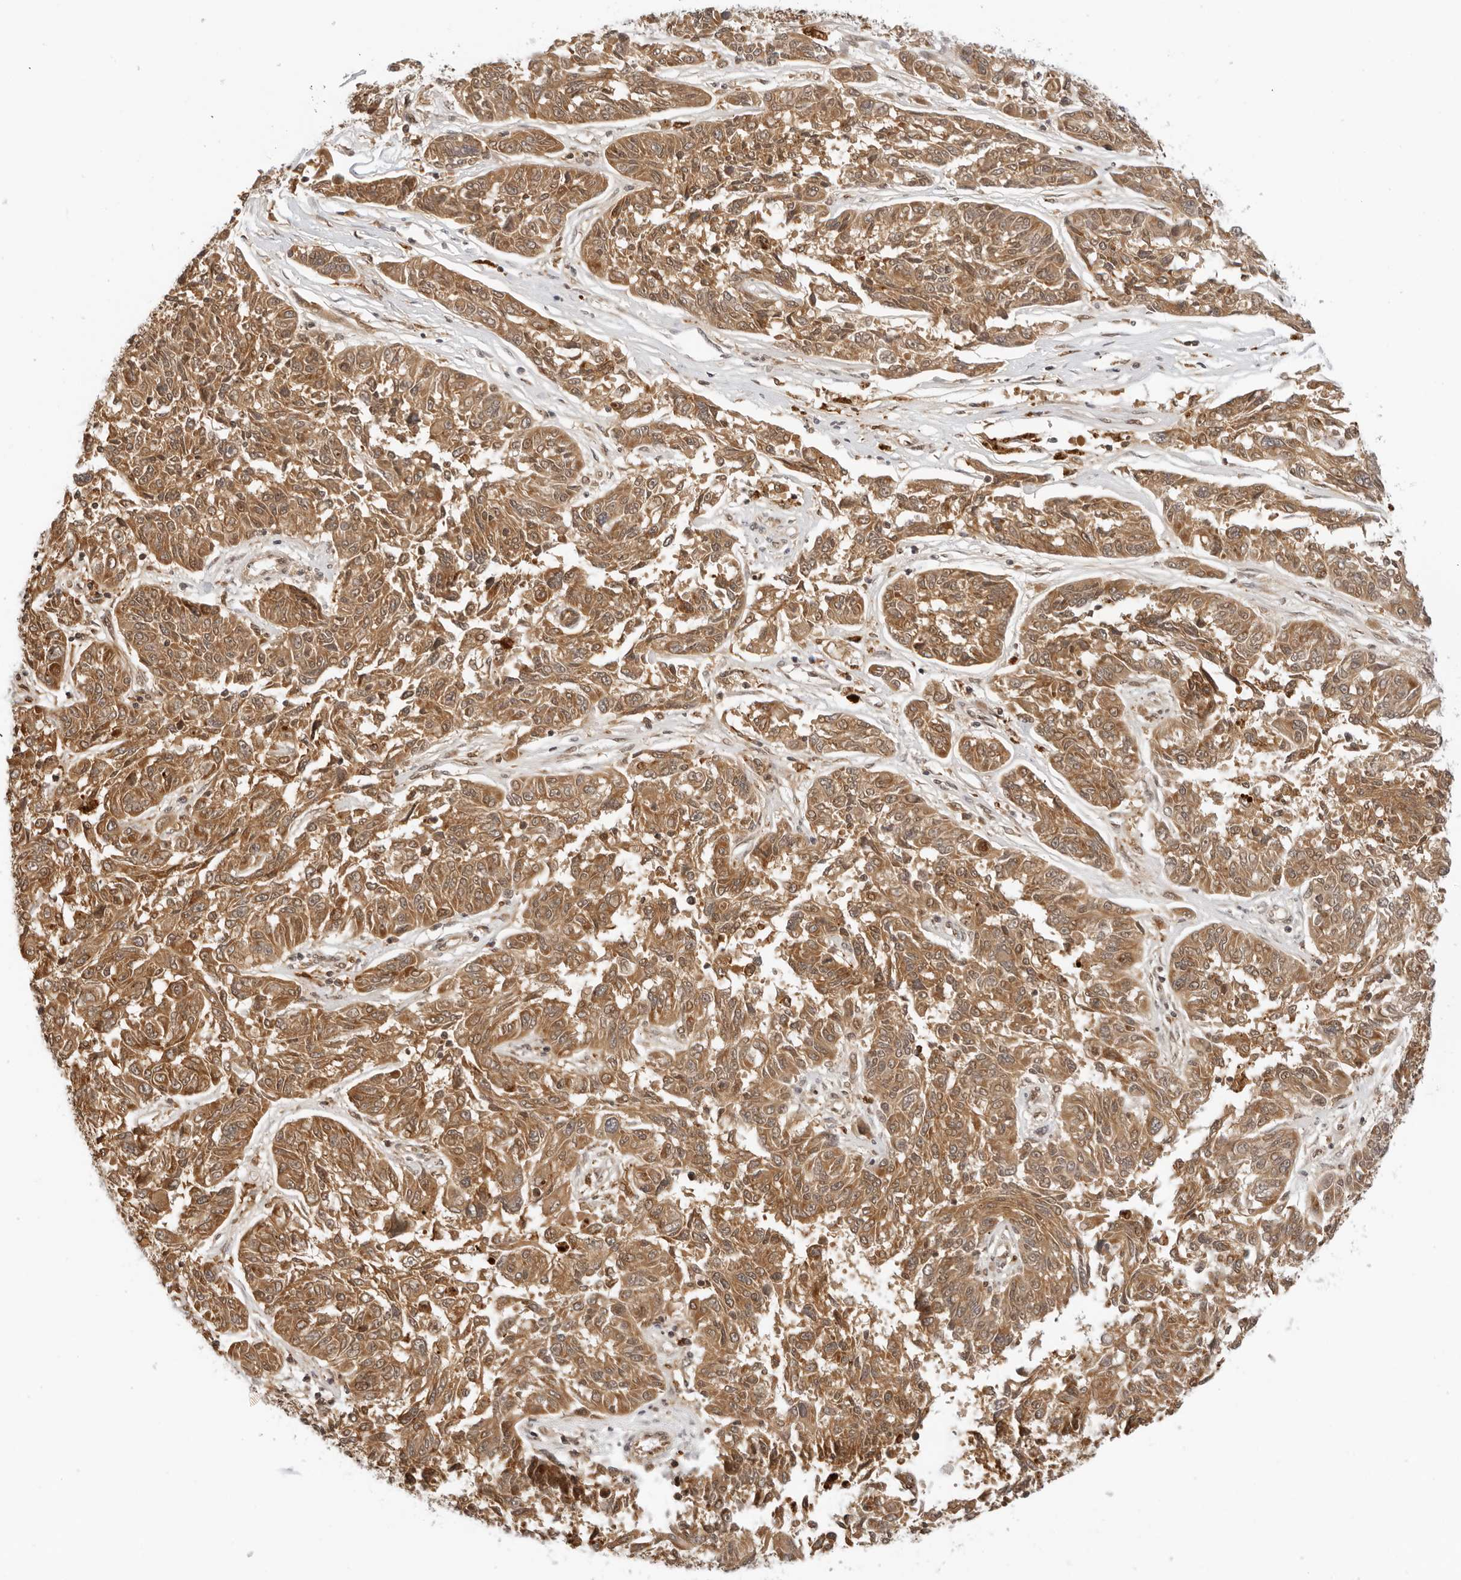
{"staining": {"intensity": "moderate", "quantity": ">75%", "location": "cytoplasmic/membranous,nuclear"}, "tissue": "melanoma", "cell_type": "Tumor cells", "image_type": "cancer", "snomed": [{"axis": "morphology", "description": "Malignant melanoma, NOS"}, {"axis": "topography", "description": "Skin"}], "caption": "Immunohistochemistry (IHC) photomicrograph of melanoma stained for a protein (brown), which displays medium levels of moderate cytoplasmic/membranous and nuclear staining in approximately >75% of tumor cells.", "gene": "RC3H1", "patient": {"sex": "male", "age": 53}}